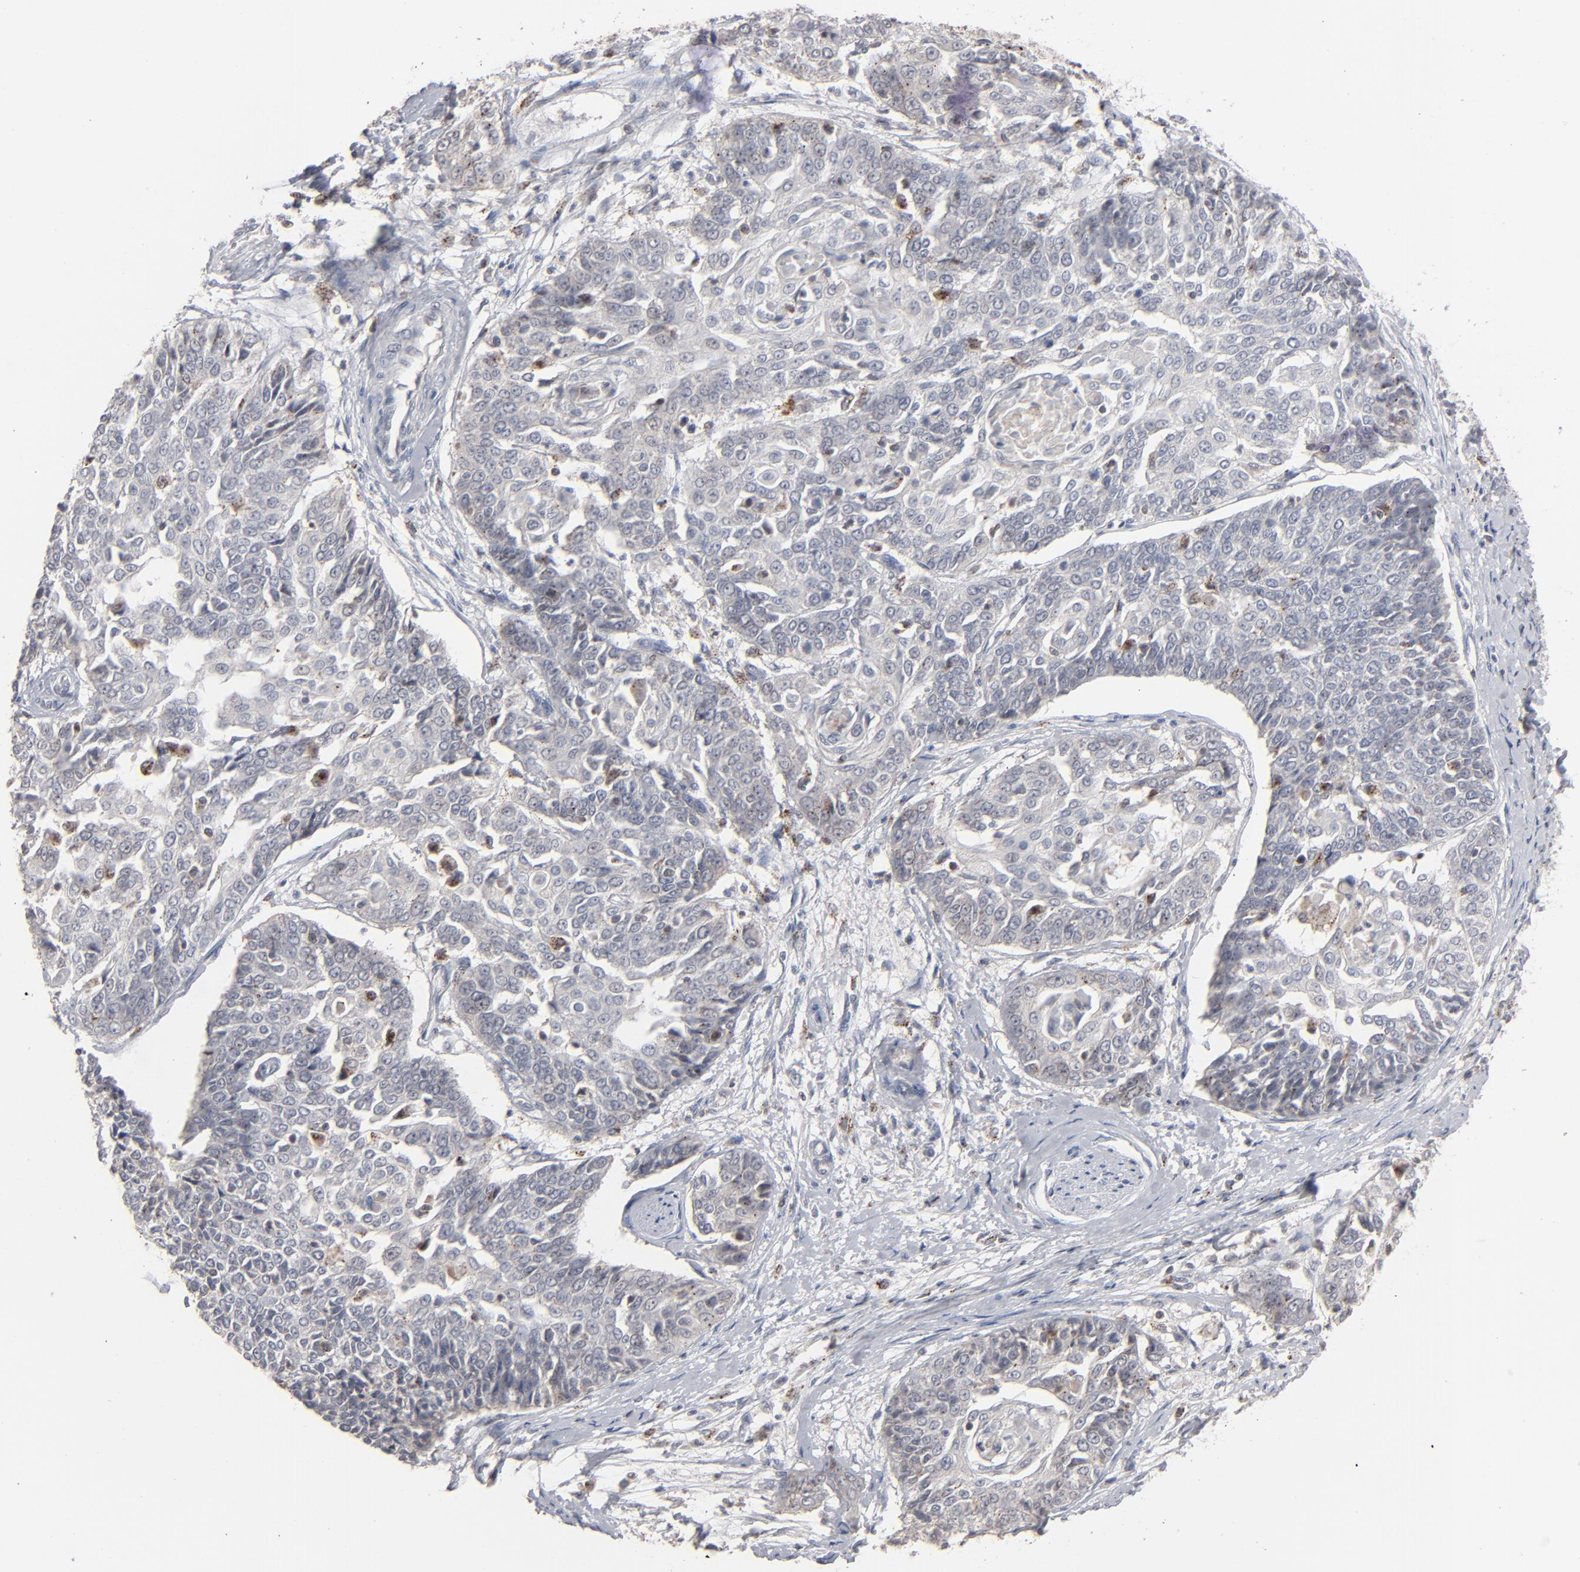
{"staining": {"intensity": "negative", "quantity": "none", "location": "none"}, "tissue": "cervical cancer", "cell_type": "Tumor cells", "image_type": "cancer", "snomed": [{"axis": "morphology", "description": "Squamous cell carcinoma, NOS"}, {"axis": "topography", "description": "Cervix"}], "caption": "This is an immunohistochemistry (IHC) photomicrograph of cervical cancer. There is no staining in tumor cells.", "gene": "STAT4", "patient": {"sex": "female", "age": 64}}